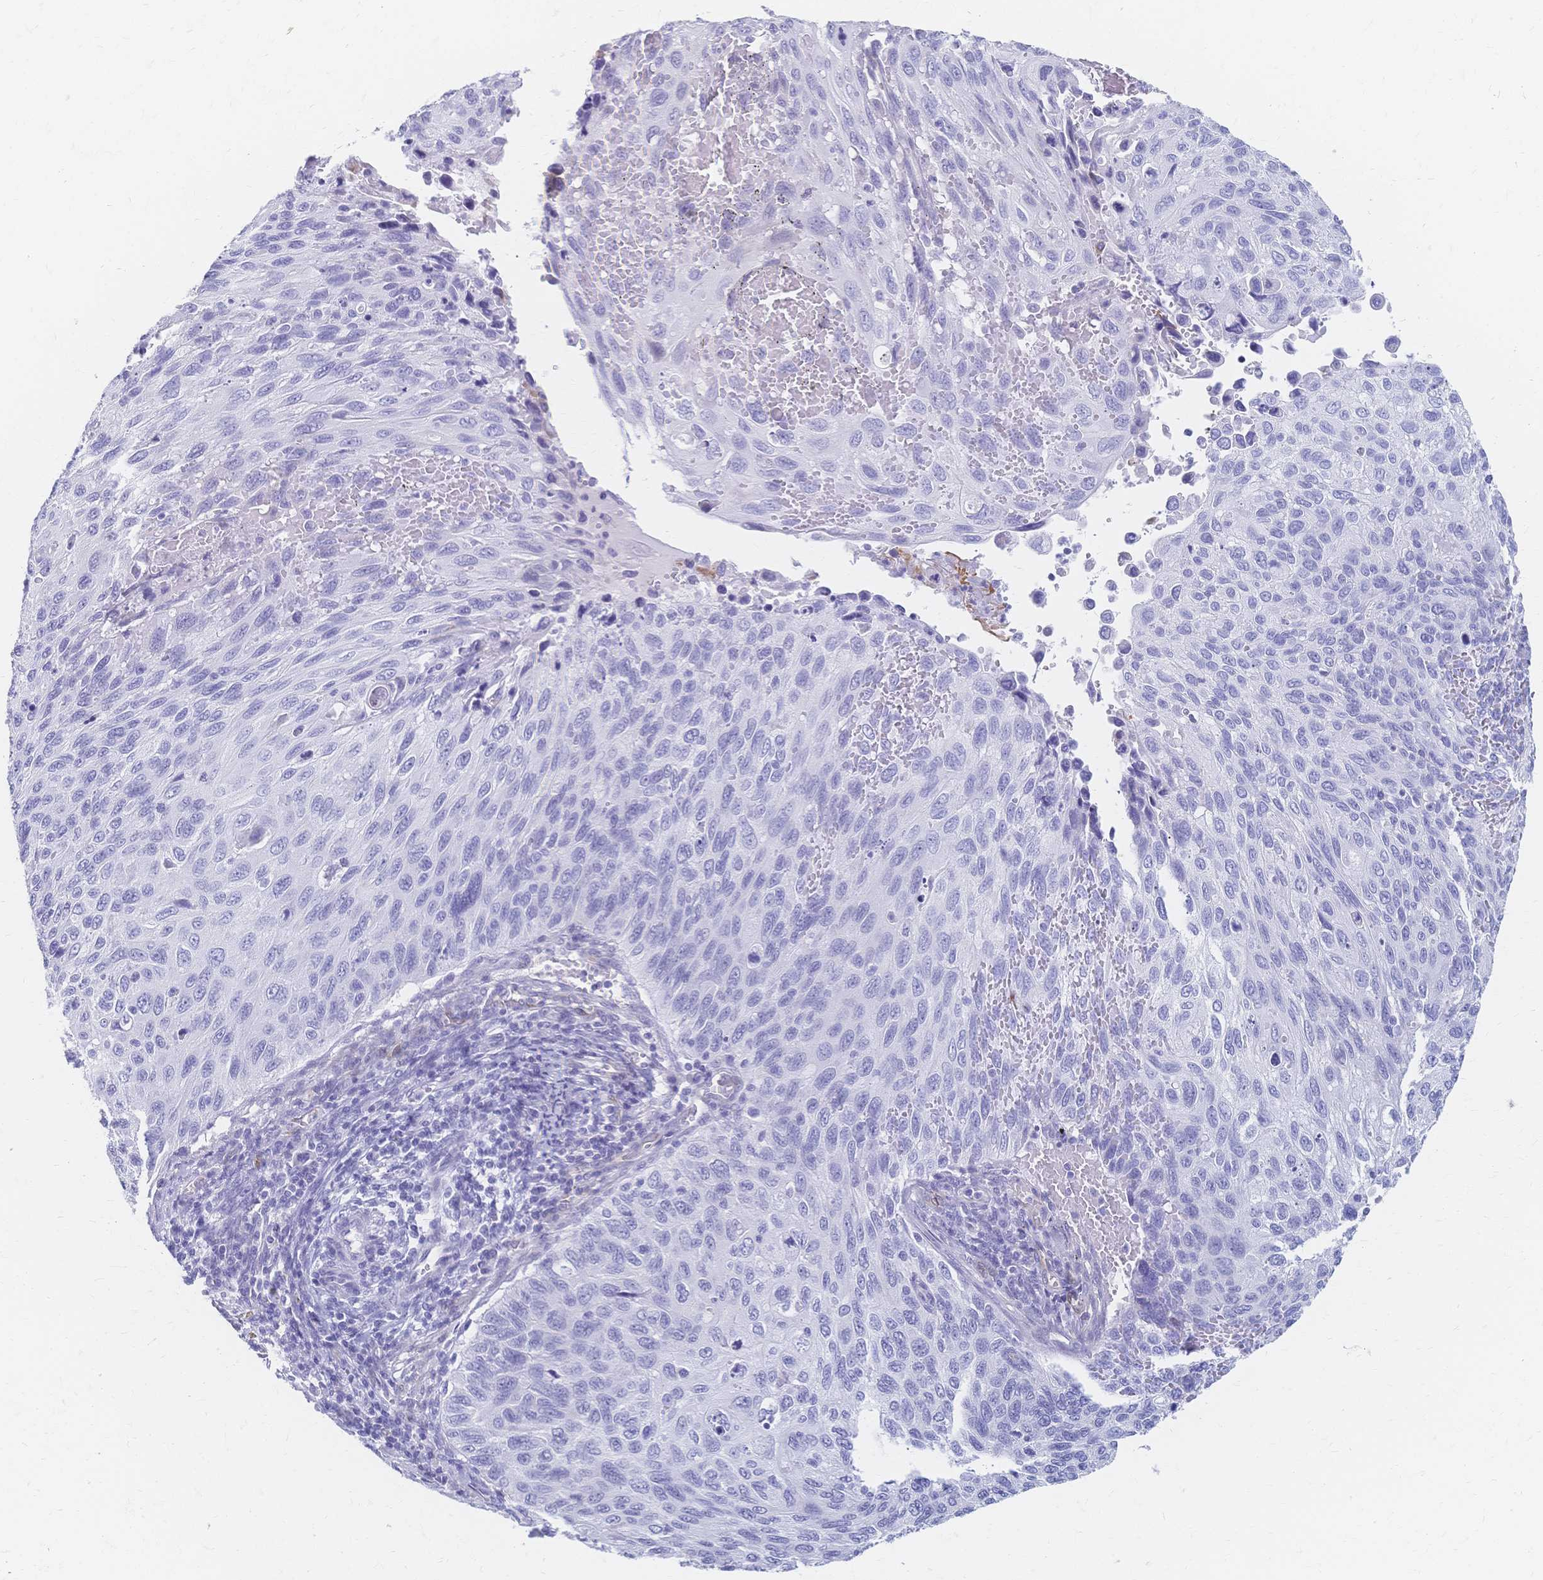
{"staining": {"intensity": "negative", "quantity": "none", "location": "none"}, "tissue": "cervical cancer", "cell_type": "Tumor cells", "image_type": "cancer", "snomed": [{"axis": "morphology", "description": "Squamous cell carcinoma, NOS"}, {"axis": "topography", "description": "Cervix"}], "caption": "Tumor cells are negative for brown protein staining in cervical squamous cell carcinoma.", "gene": "CYB5A", "patient": {"sex": "female", "age": 70}}